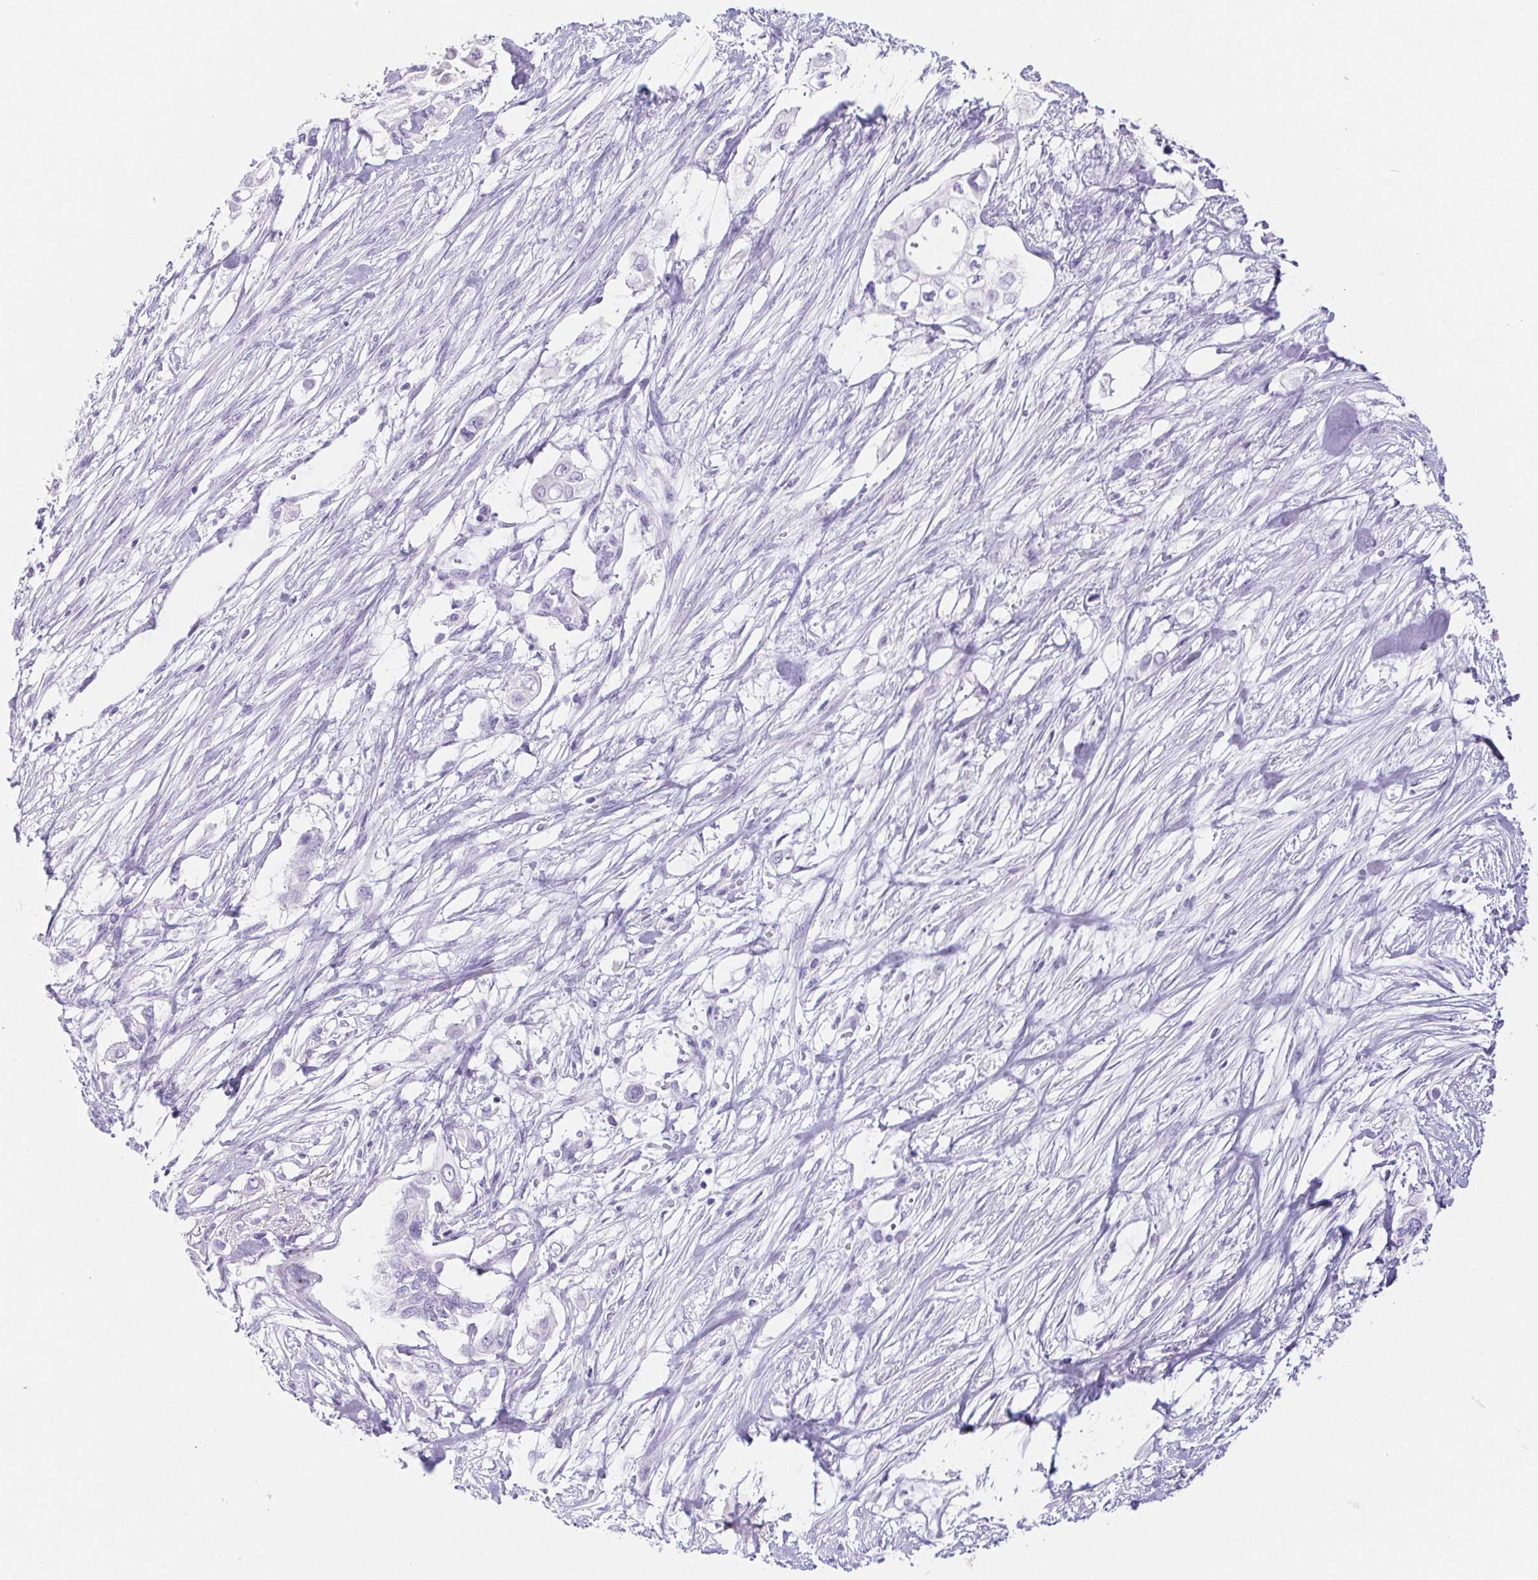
{"staining": {"intensity": "negative", "quantity": "none", "location": "none"}, "tissue": "pancreatic cancer", "cell_type": "Tumor cells", "image_type": "cancer", "snomed": [{"axis": "morphology", "description": "Adenocarcinoma, NOS"}, {"axis": "topography", "description": "Pancreas"}], "caption": "Immunohistochemistry (IHC) of adenocarcinoma (pancreatic) reveals no staining in tumor cells.", "gene": "PNLIP", "patient": {"sex": "female", "age": 63}}